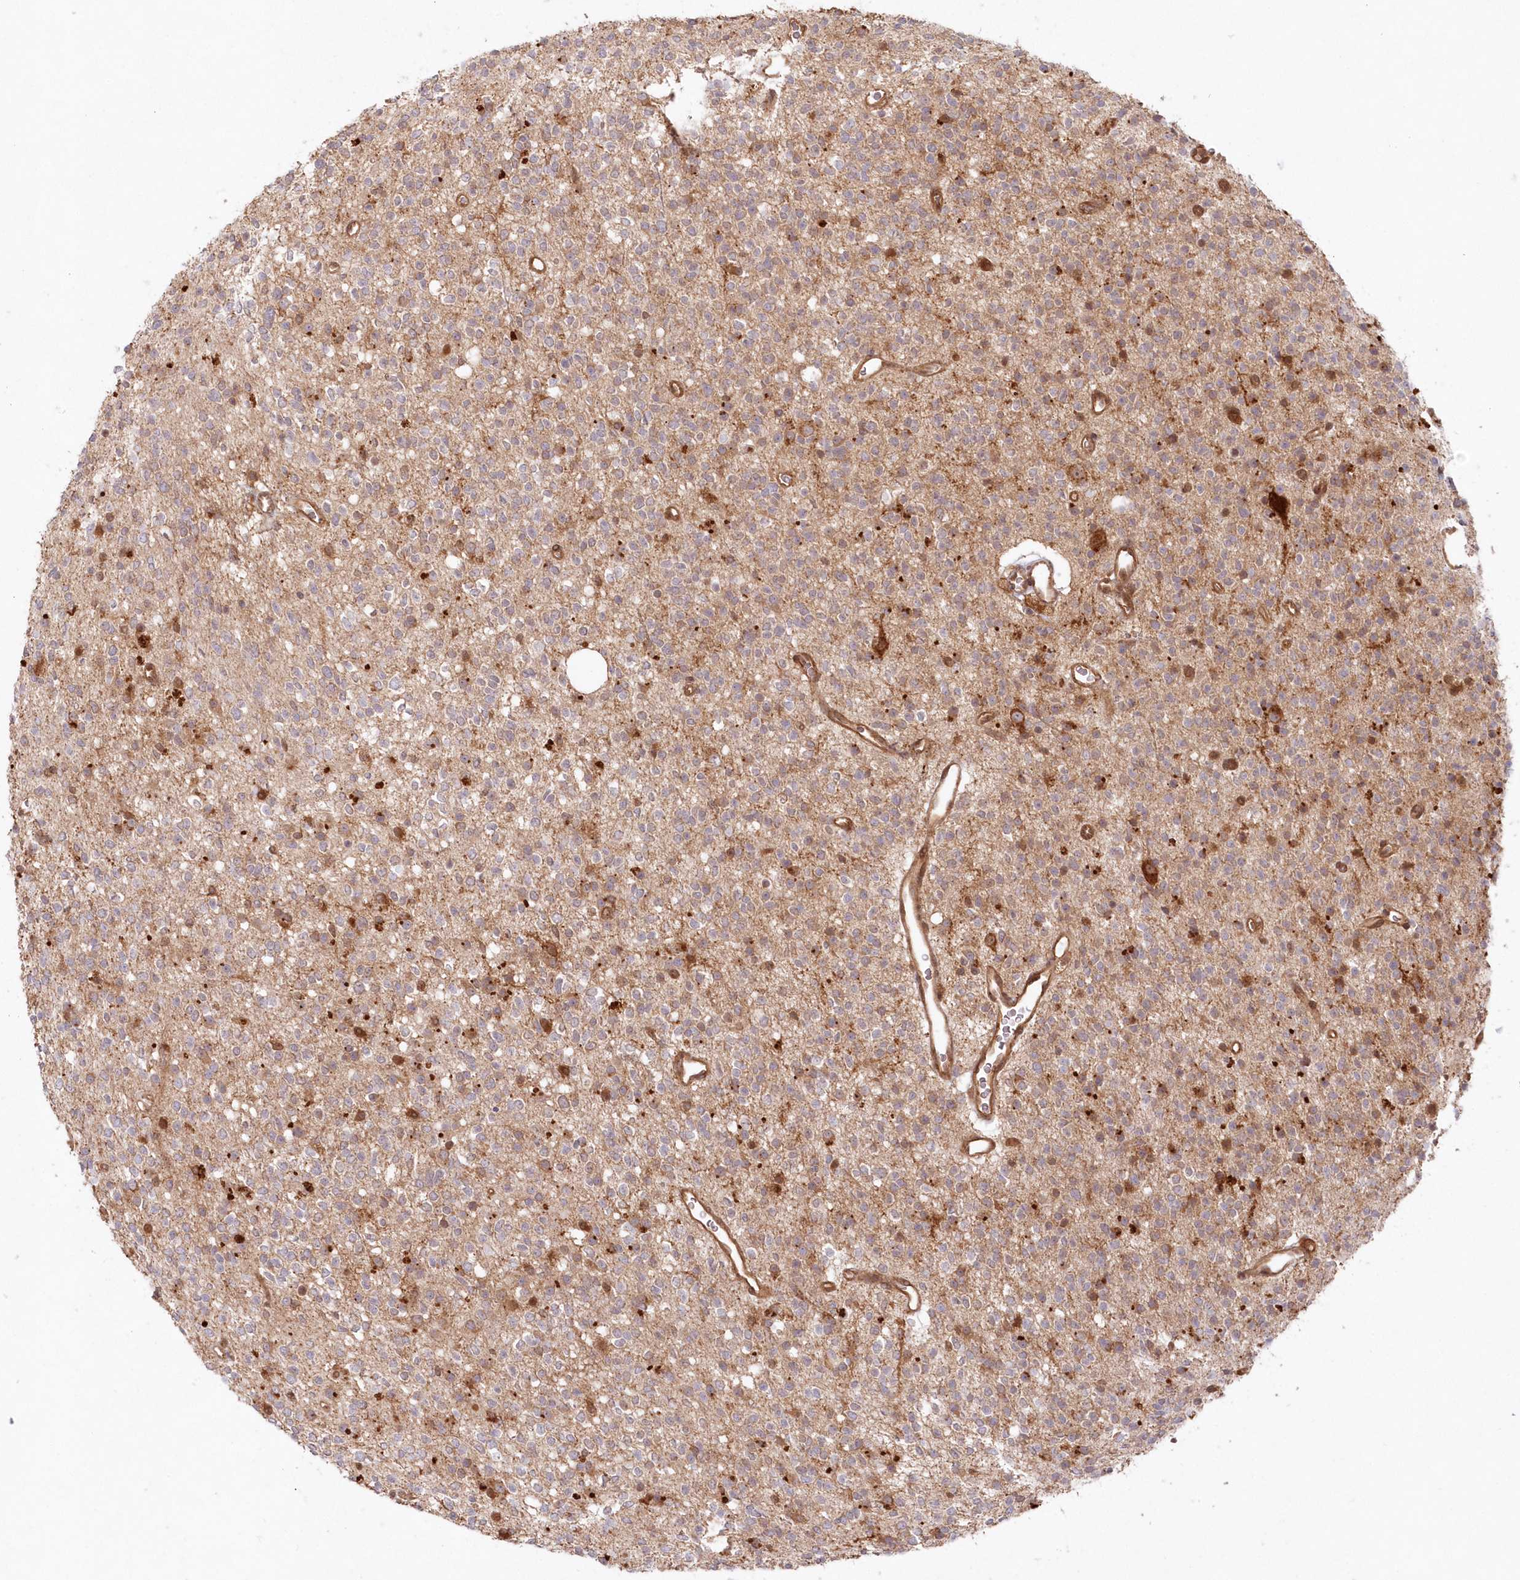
{"staining": {"intensity": "weak", "quantity": "25%-75%", "location": "cytoplasmic/membranous"}, "tissue": "glioma", "cell_type": "Tumor cells", "image_type": "cancer", "snomed": [{"axis": "morphology", "description": "Glioma, malignant, High grade"}, {"axis": "topography", "description": "Brain"}], "caption": "The photomicrograph reveals a brown stain indicating the presence of a protein in the cytoplasmic/membranous of tumor cells in high-grade glioma (malignant).", "gene": "GBE1", "patient": {"sex": "male", "age": 34}}